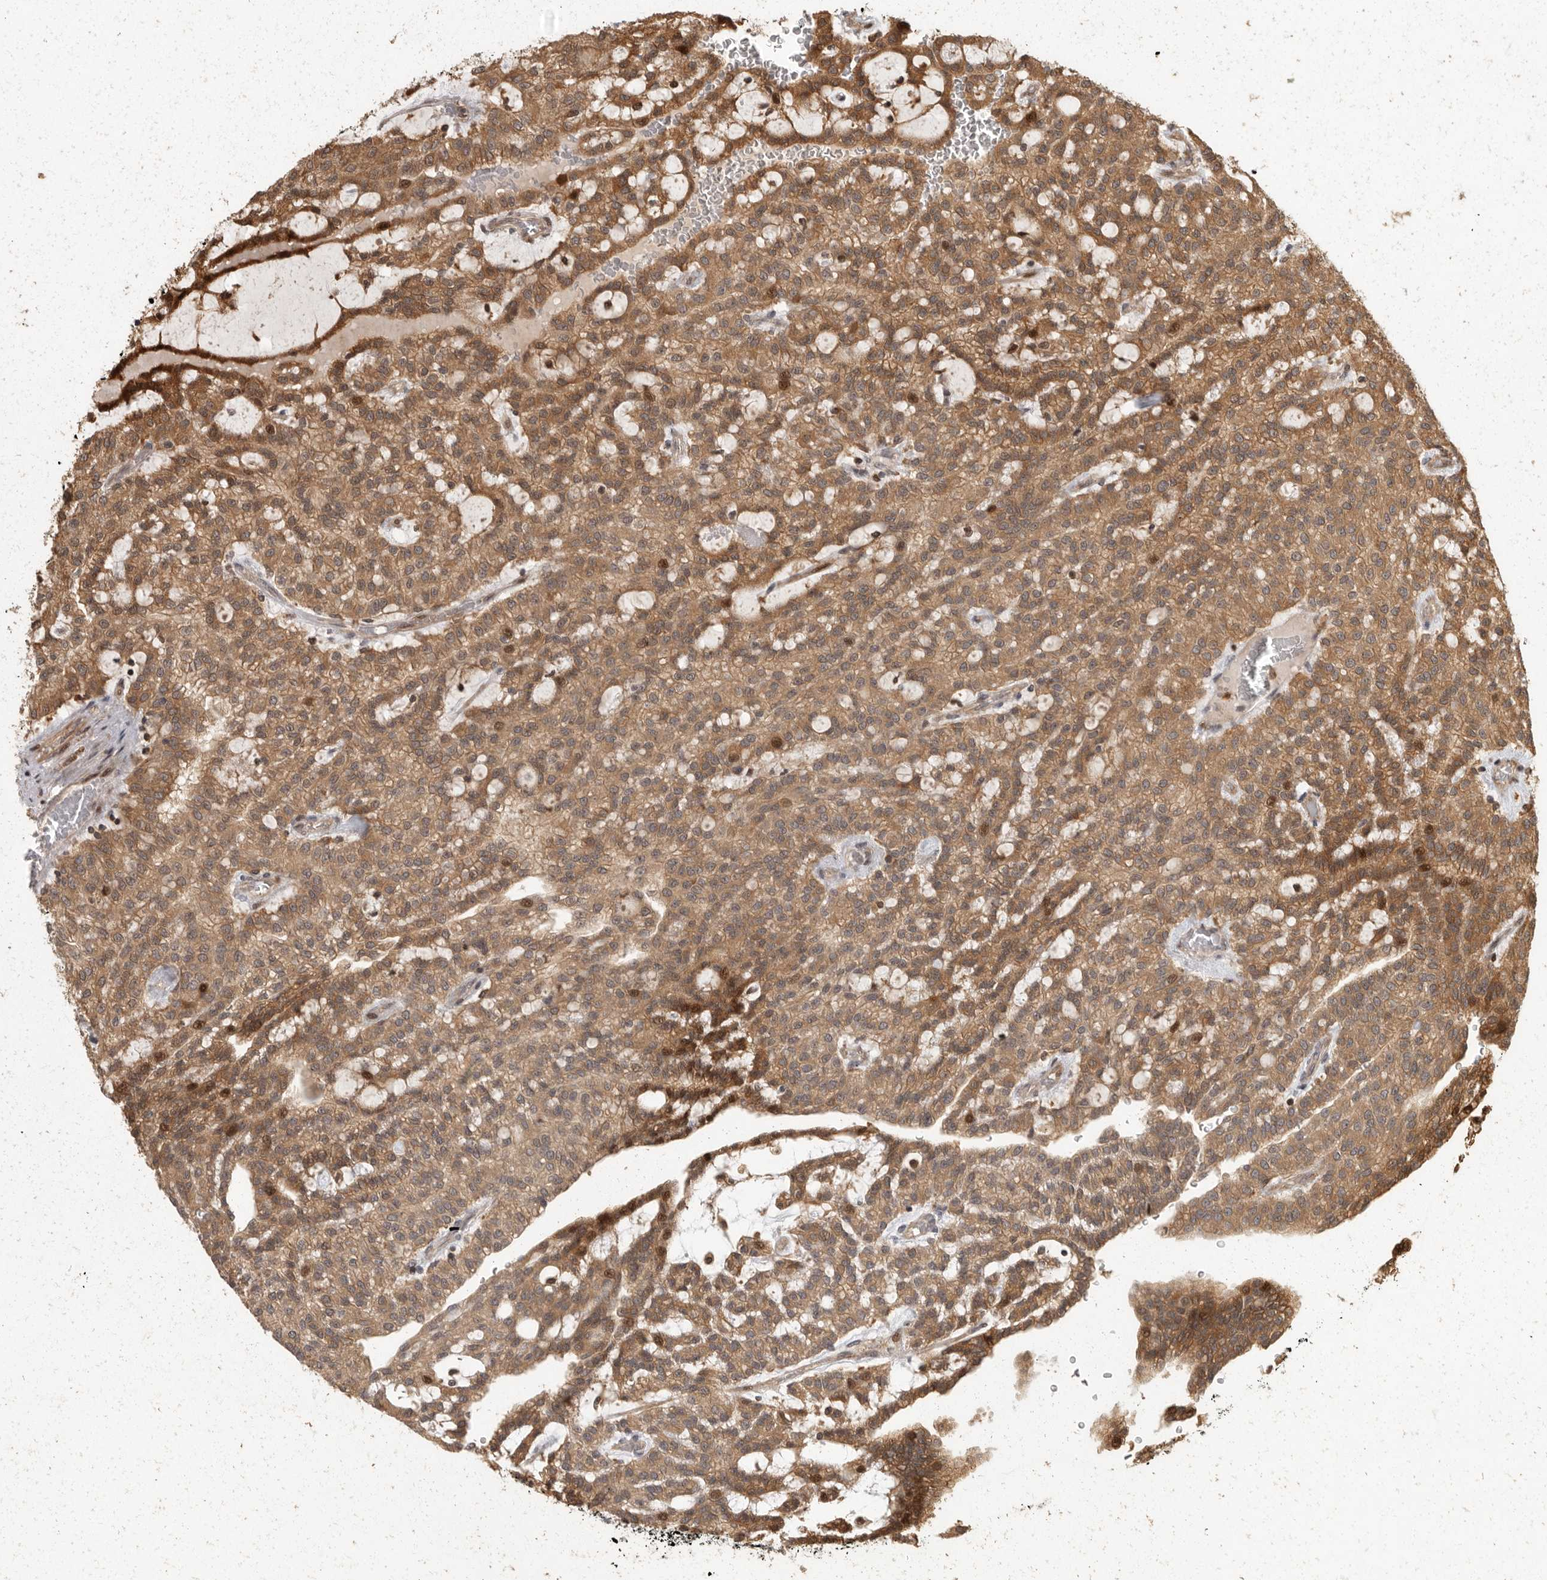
{"staining": {"intensity": "moderate", "quantity": ">75%", "location": "cytoplasmic/membranous,nuclear"}, "tissue": "renal cancer", "cell_type": "Tumor cells", "image_type": "cancer", "snomed": [{"axis": "morphology", "description": "Adenocarcinoma, NOS"}, {"axis": "topography", "description": "Kidney"}], "caption": "Immunohistochemical staining of human renal adenocarcinoma displays moderate cytoplasmic/membranous and nuclear protein staining in approximately >75% of tumor cells. (DAB (3,3'-diaminobenzidine) IHC, brown staining for protein, blue staining for nuclei).", "gene": "SWT1", "patient": {"sex": "male", "age": 63}}